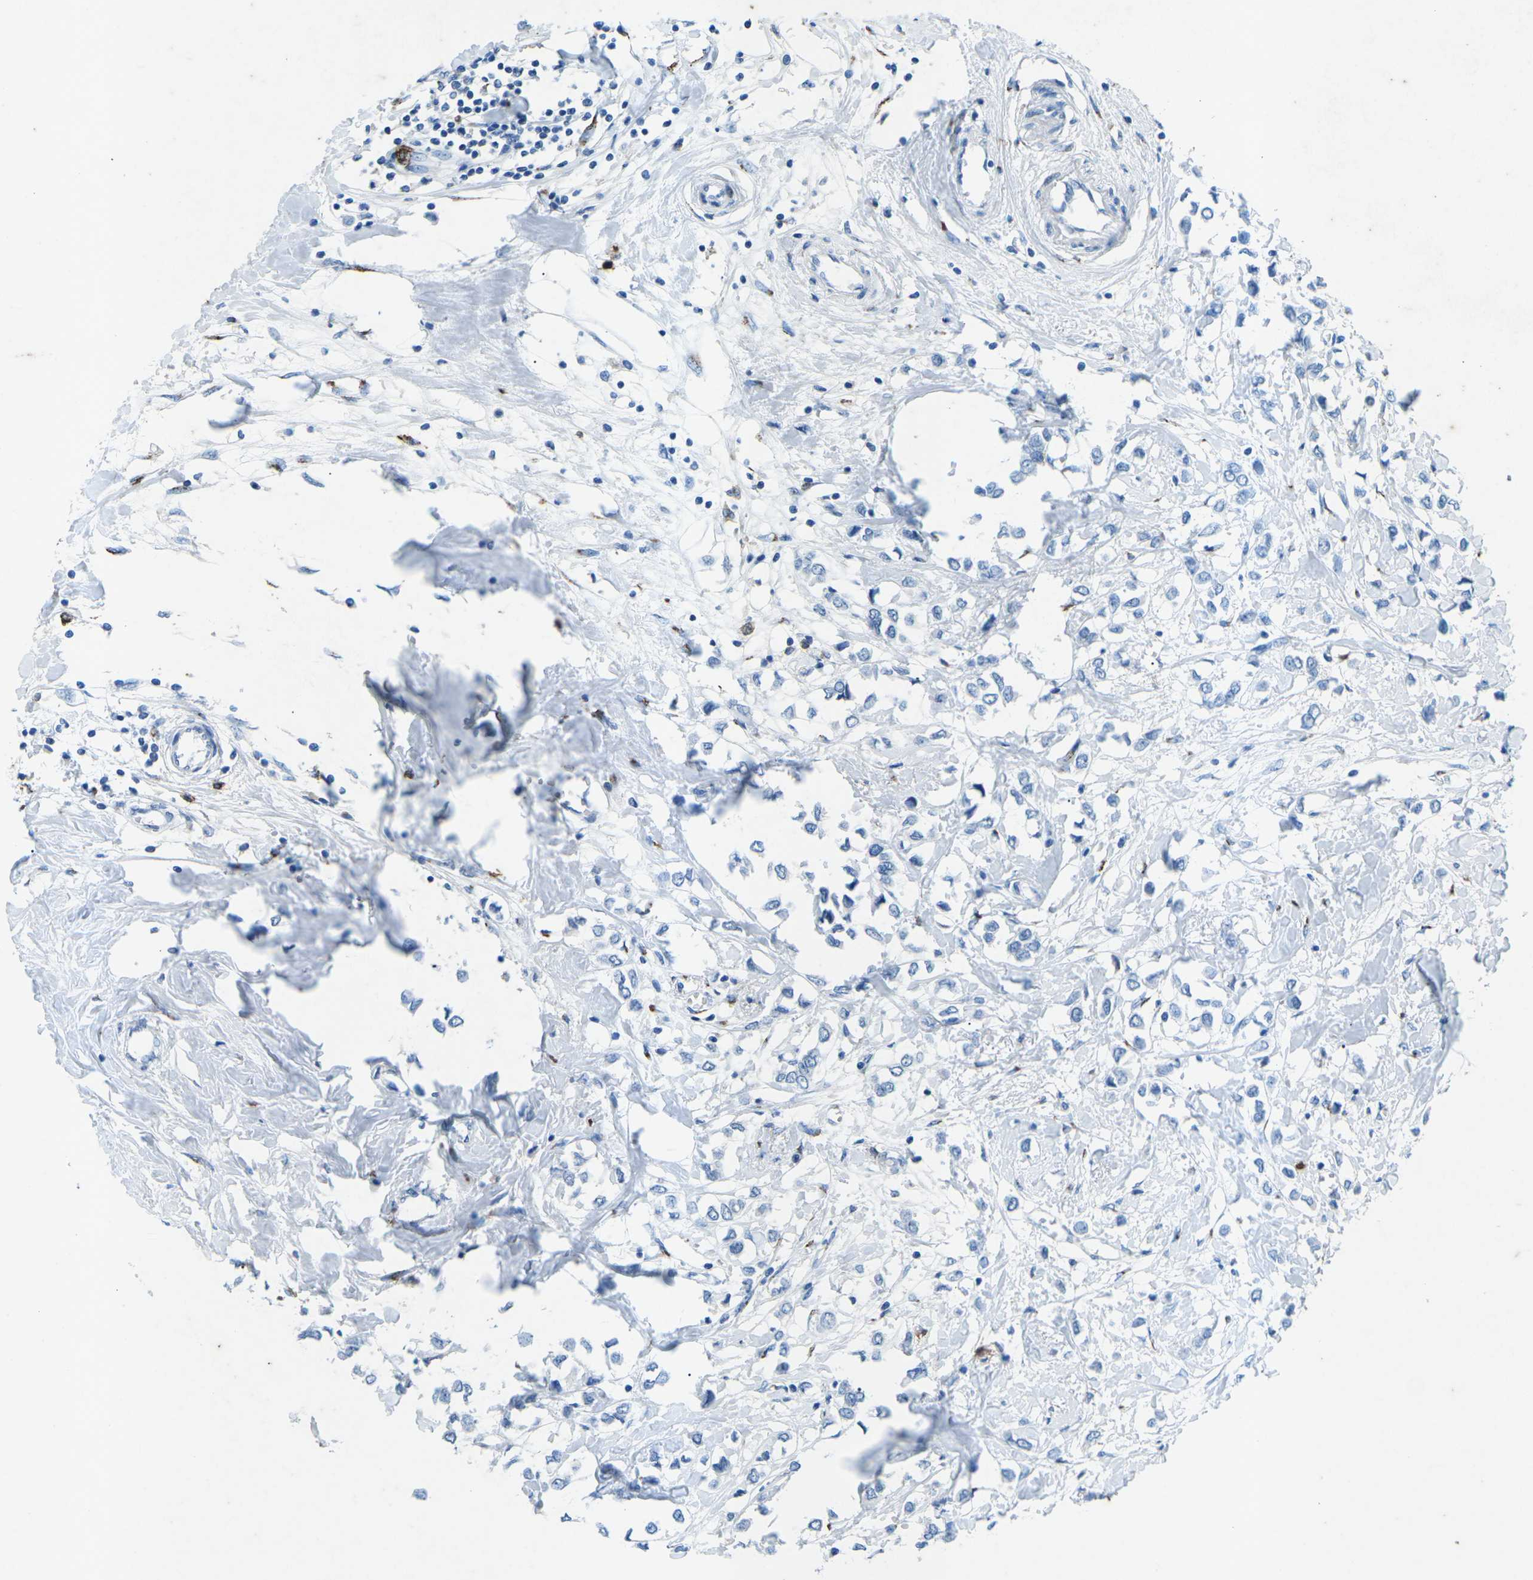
{"staining": {"intensity": "negative", "quantity": "none", "location": "none"}, "tissue": "breast cancer", "cell_type": "Tumor cells", "image_type": "cancer", "snomed": [{"axis": "morphology", "description": "Lobular carcinoma"}, {"axis": "topography", "description": "Breast"}], "caption": "Micrograph shows no significant protein staining in tumor cells of lobular carcinoma (breast).", "gene": "CTAGE1", "patient": {"sex": "female", "age": 51}}